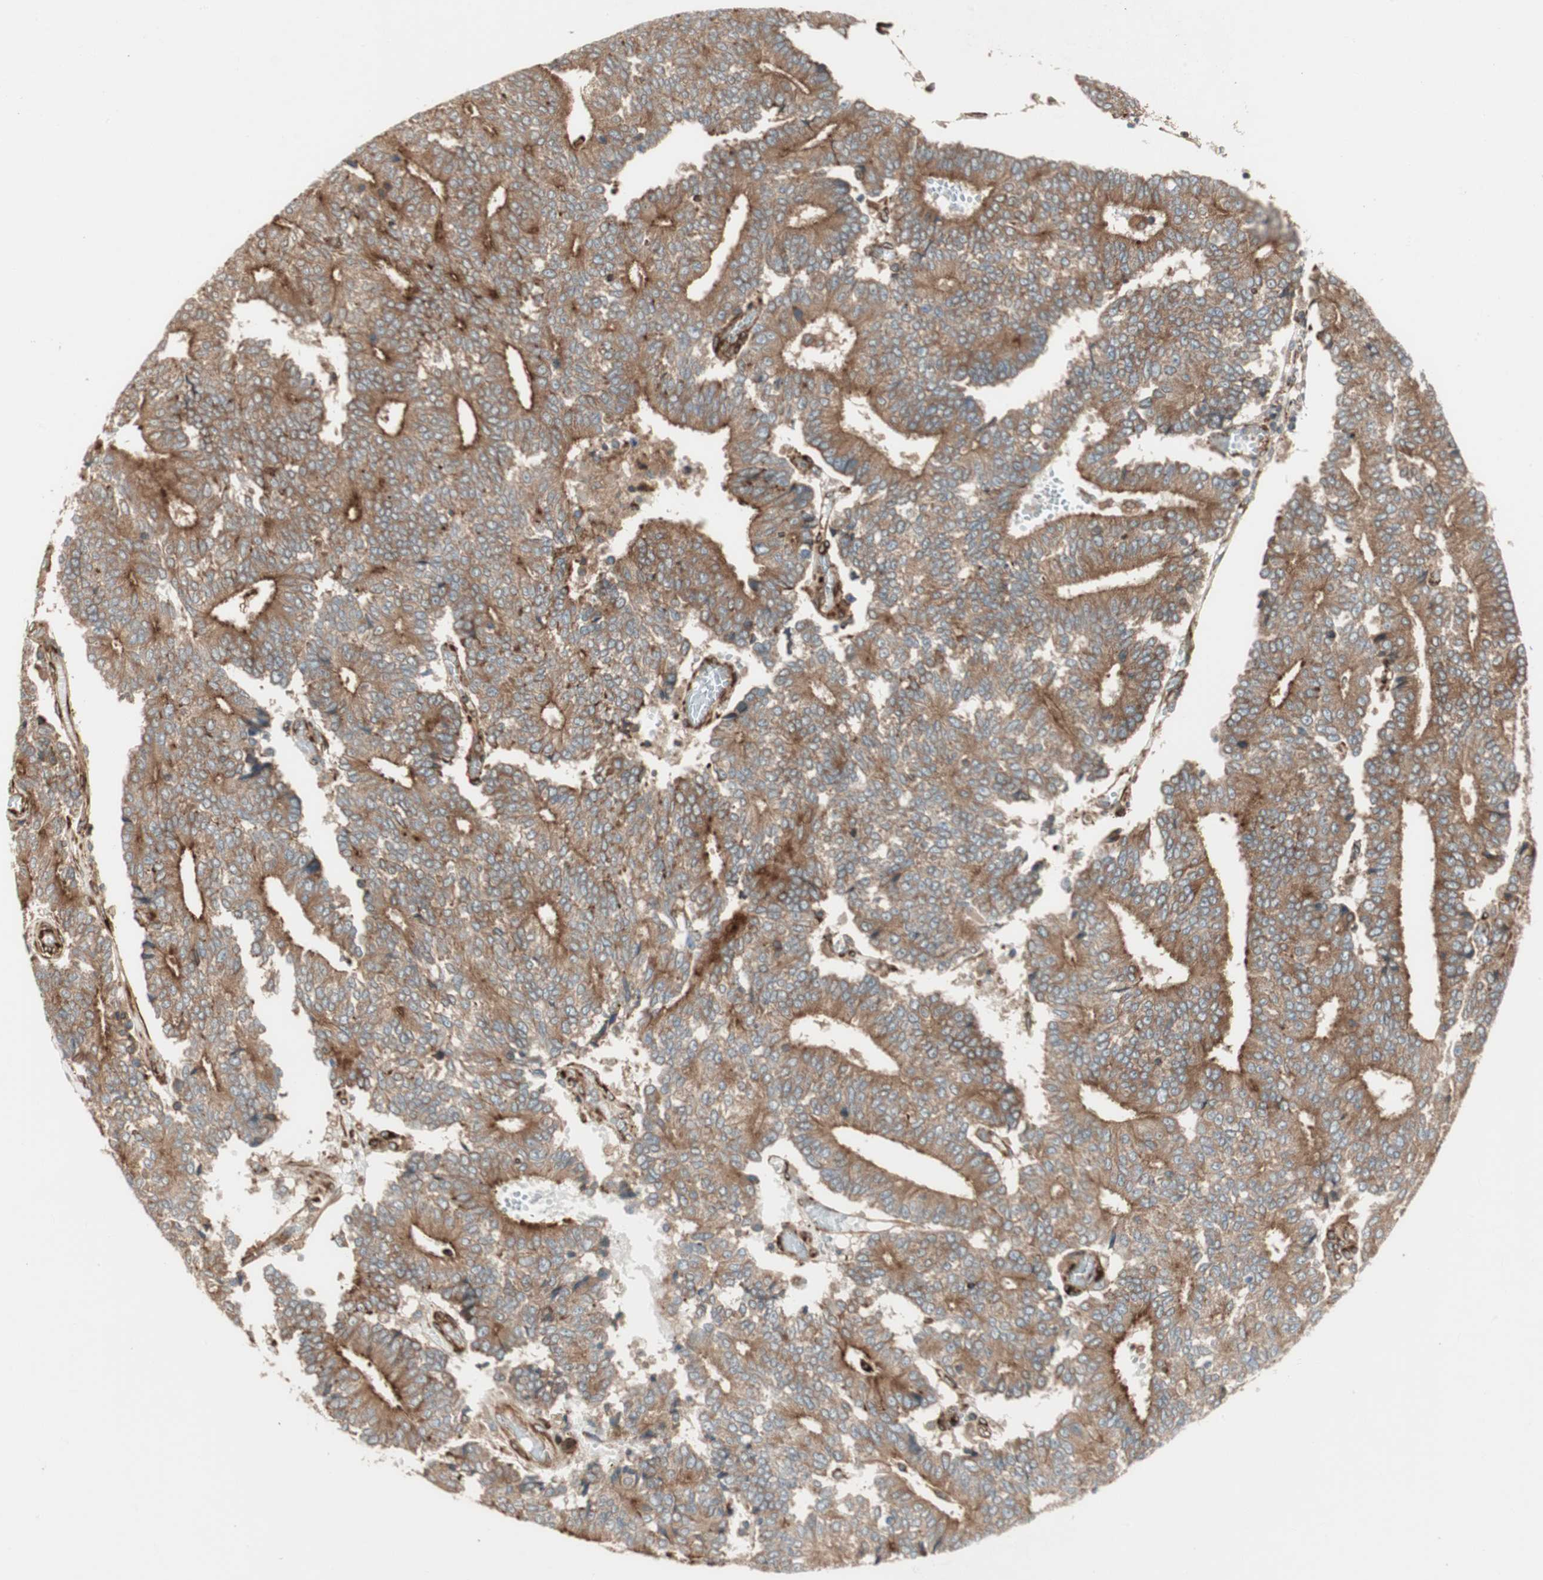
{"staining": {"intensity": "moderate", "quantity": ">75%", "location": "cytoplasmic/membranous"}, "tissue": "prostate cancer", "cell_type": "Tumor cells", "image_type": "cancer", "snomed": [{"axis": "morphology", "description": "Adenocarcinoma, High grade"}, {"axis": "topography", "description": "Prostate"}], "caption": "Immunohistochemical staining of prostate adenocarcinoma (high-grade) displays medium levels of moderate cytoplasmic/membranous expression in approximately >75% of tumor cells. (DAB = brown stain, brightfield microscopy at high magnification).", "gene": "PRKG1", "patient": {"sex": "male", "age": 55}}